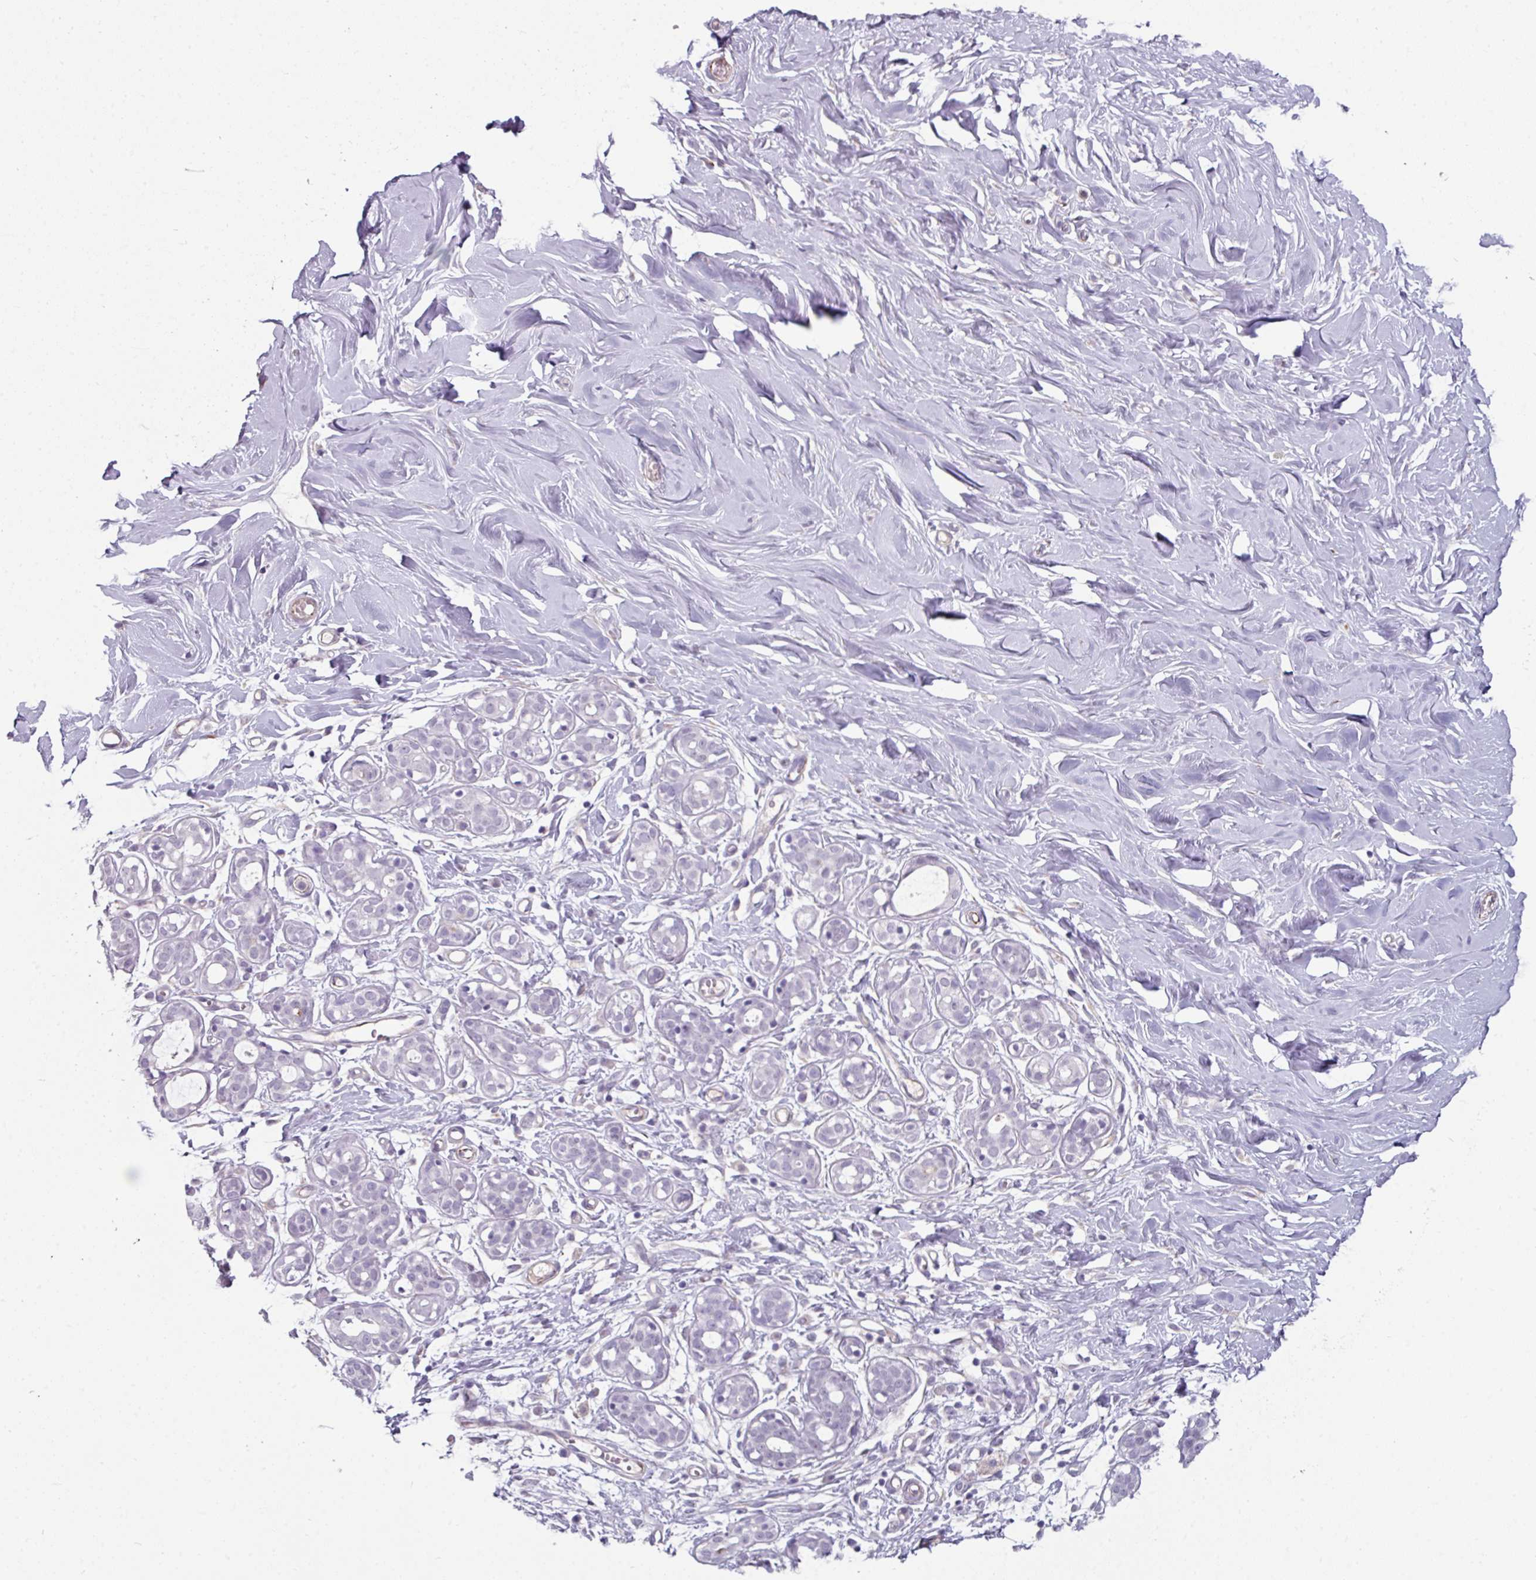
{"staining": {"intensity": "negative", "quantity": "none", "location": "none"}, "tissue": "breast", "cell_type": "Adipocytes", "image_type": "normal", "snomed": [{"axis": "morphology", "description": "Normal tissue, NOS"}, {"axis": "topography", "description": "Breast"}], "caption": "An immunohistochemistry histopathology image of unremarkable breast is shown. There is no staining in adipocytes of breast. The staining is performed using DAB (3,3'-diaminobenzidine) brown chromogen with nuclei counter-stained in using hematoxylin.", "gene": "EYA3", "patient": {"sex": "female", "age": 27}}